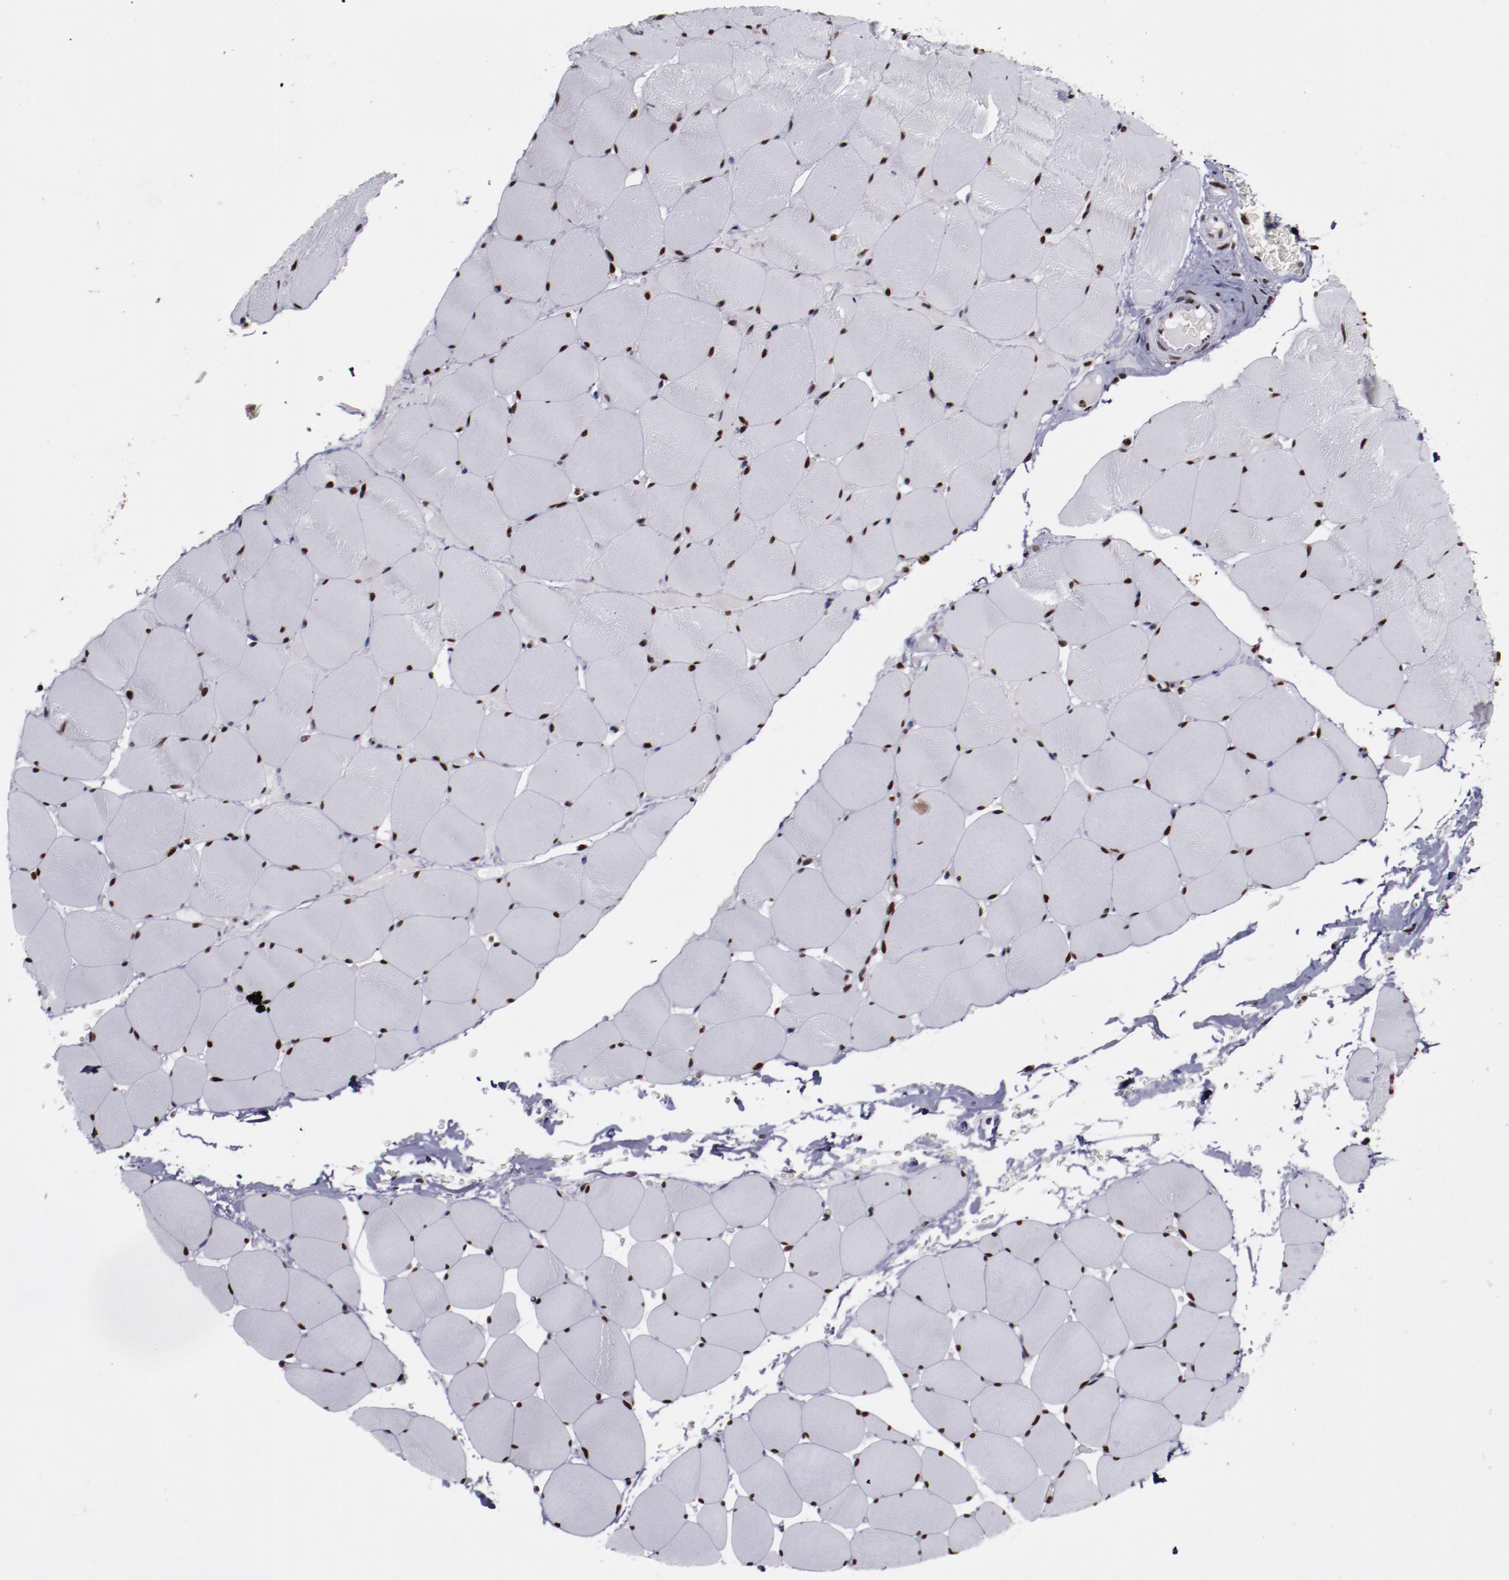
{"staining": {"intensity": "moderate", "quantity": ">75%", "location": "nuclear"}, "tissue": "skeletal muscle", "cell_type": "Myocytes", "image_type": "normal", "snomed": [{"axis": "morphology", "description": "Normal tissue, NOS"}, {"axis": "topography", "description": "Skeletal muscle"}], "caption": "IHC photomicrograph of normal skeletal muscle: skeletal muscle stained using IHC displays medium levels of moderate protein expression localized specifically in the nuclear of myocytes, appearing as a nuclear brown color.", "gene": "APEX1", "patient": {"sex": "male", "age": 62}}